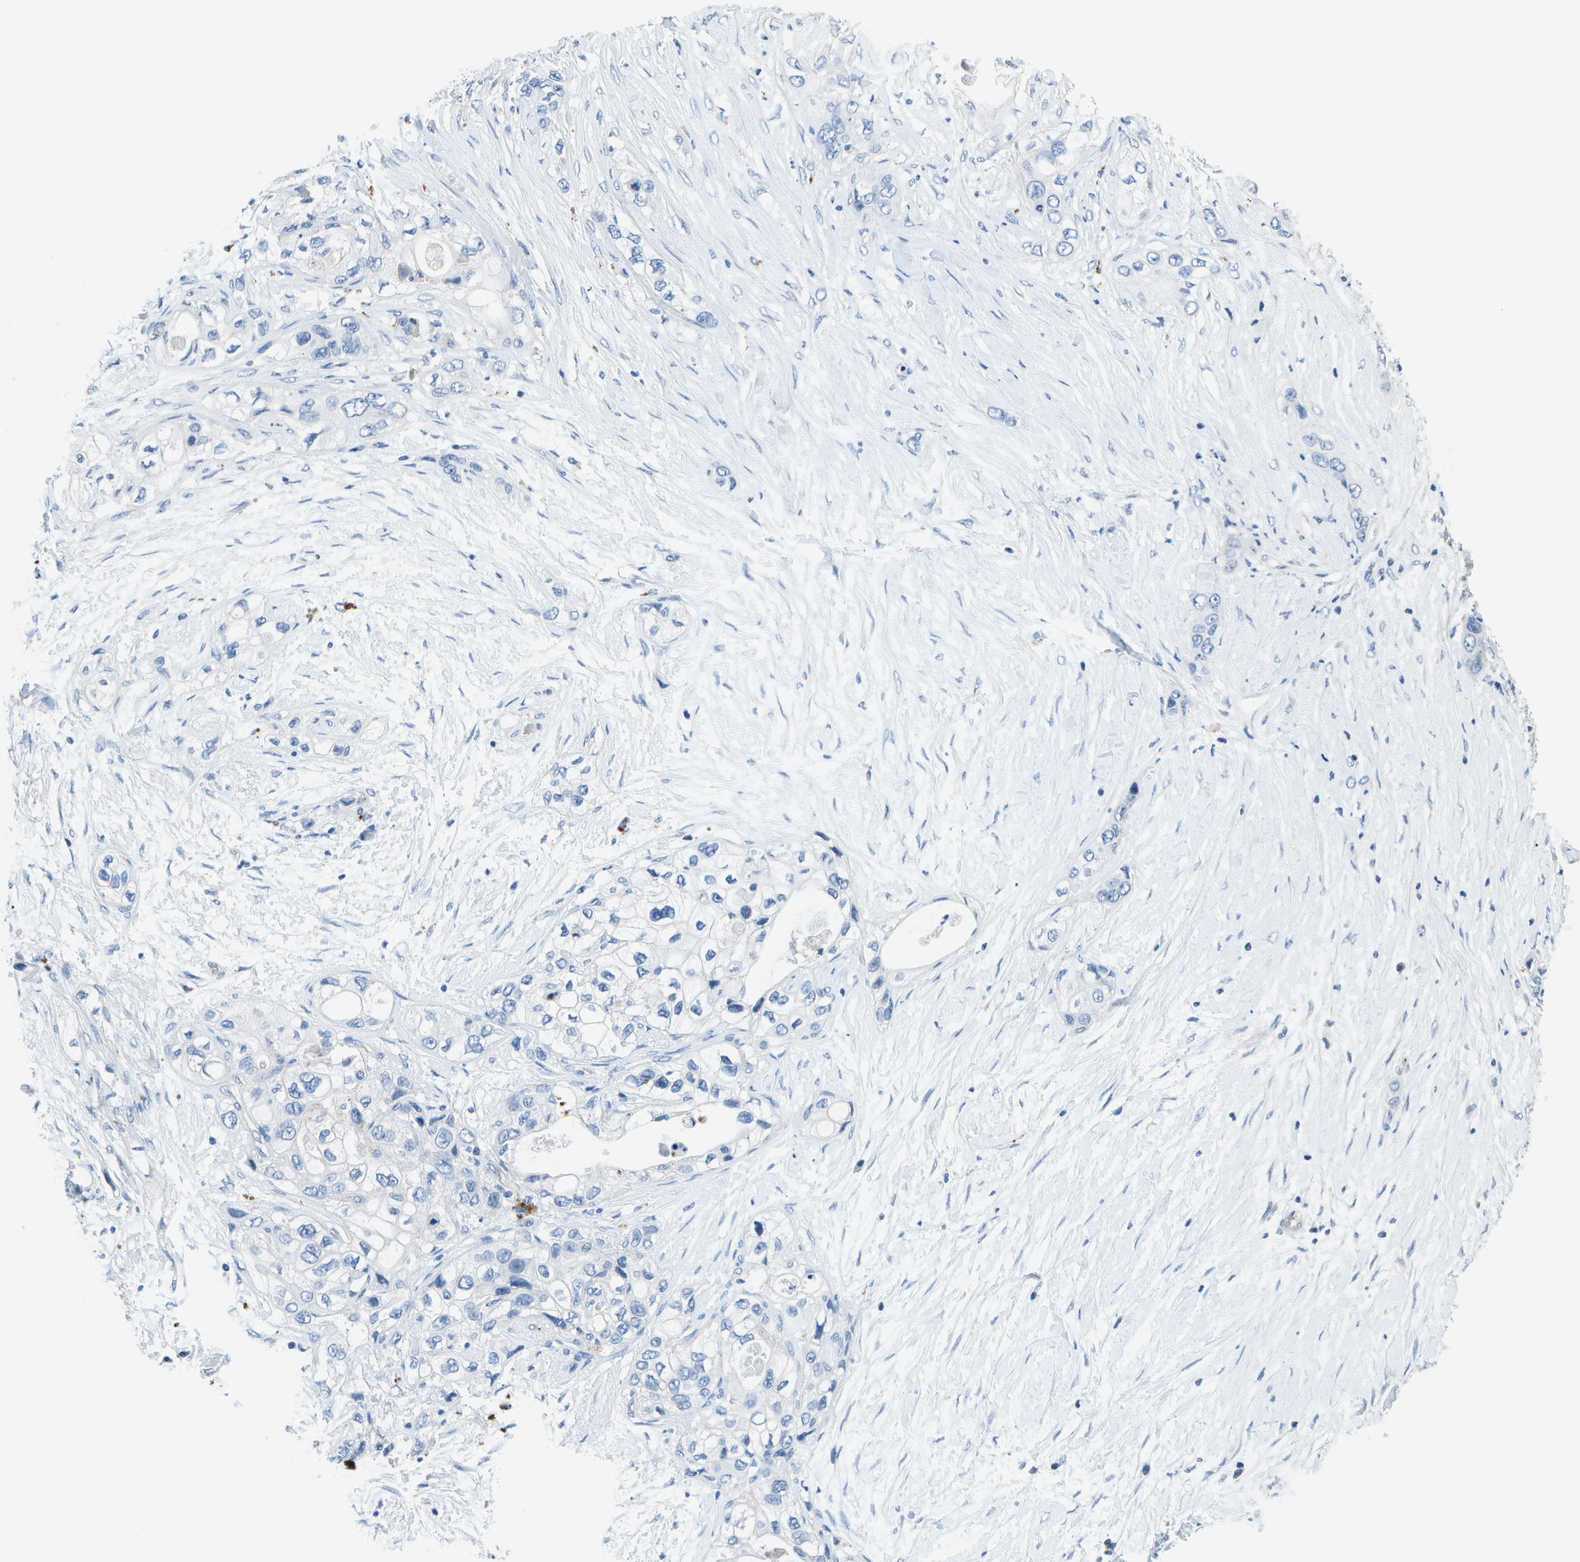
{"staining": {"intensity": "negative", "quantity": "none", "location": "none"}, "tissue": "pancreatic cancer", "cell_type": "Tumor cells", "image_type": "cancer", "snomed": [{"axis": "morphology", "description": "Adenocarcinoma, NOS"}, {"axis": "topography", "description": "Pancreas"}], "caption": "An immunohistochemistry histopathology image of pancreatic cancer is shown. There is no staining in tumor cells of pancreatic cancer.", "gene": "DCT", "patient": {"sex": "female", "age": 70}}